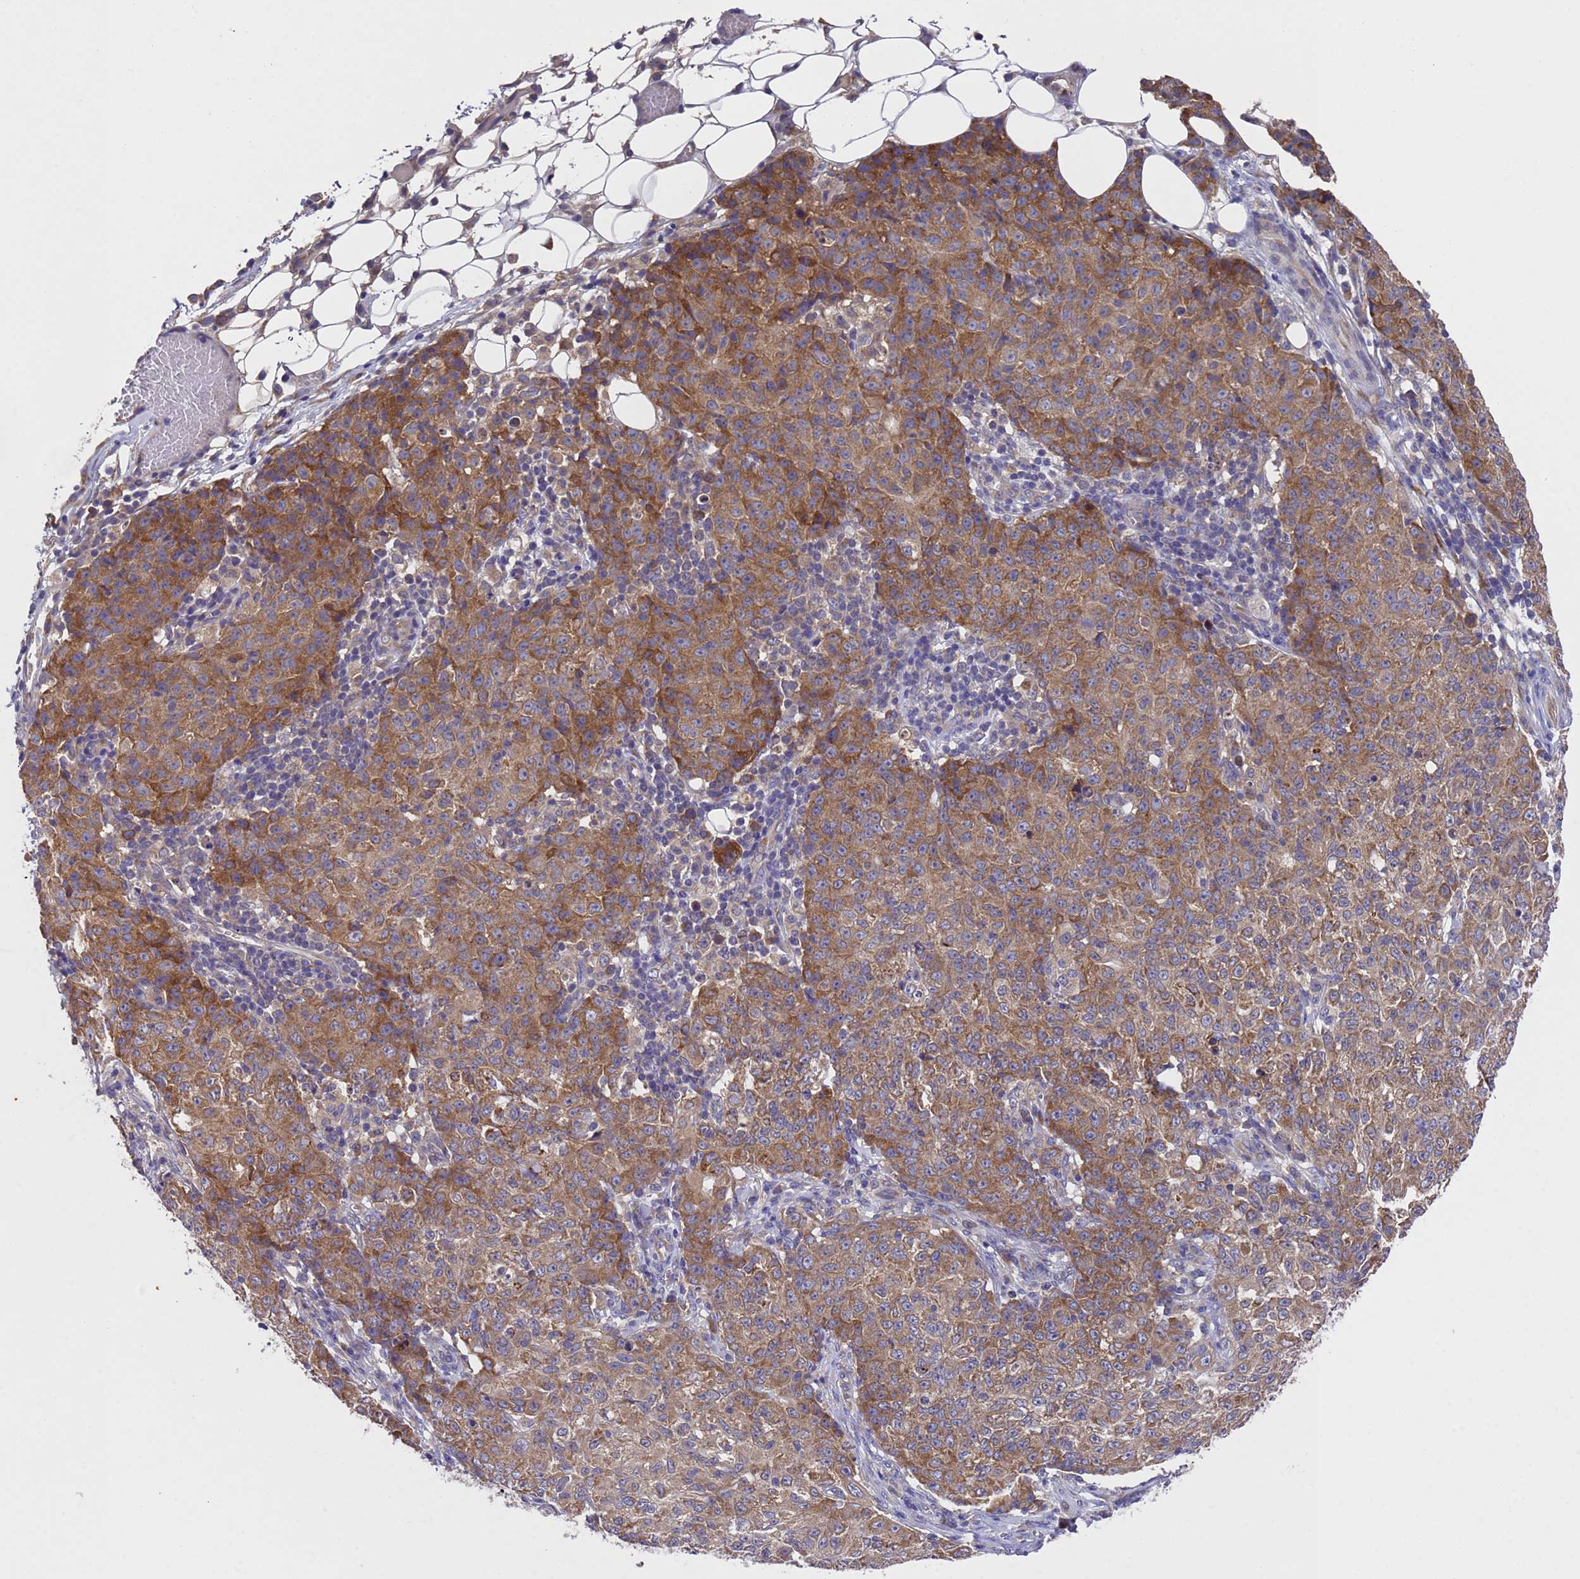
{"staining": {"intensity": "moderate", "quantity": ">75%", "location": "cytoplasmic/membranous"}, "tissue": "ovarian cancer", "cell_type": "Tumor cells", "image_type": "cancer", "snomed": [{"axis": "morphology", "description": "Carcinoma, endometroid"}, {"axis": "topography", "description": "Ovary"}], "caption": "Immunohistochemistry of human ovarian cancer exhibits medium levels of moderate cytoplasmic/membranous positivity in approximately >75% of tumor cells. The protein is shown in brown color, while the nuclei are stained blue.", "gene": "DCAF12L2", "patient": {"sex": "female", "age": 42}}